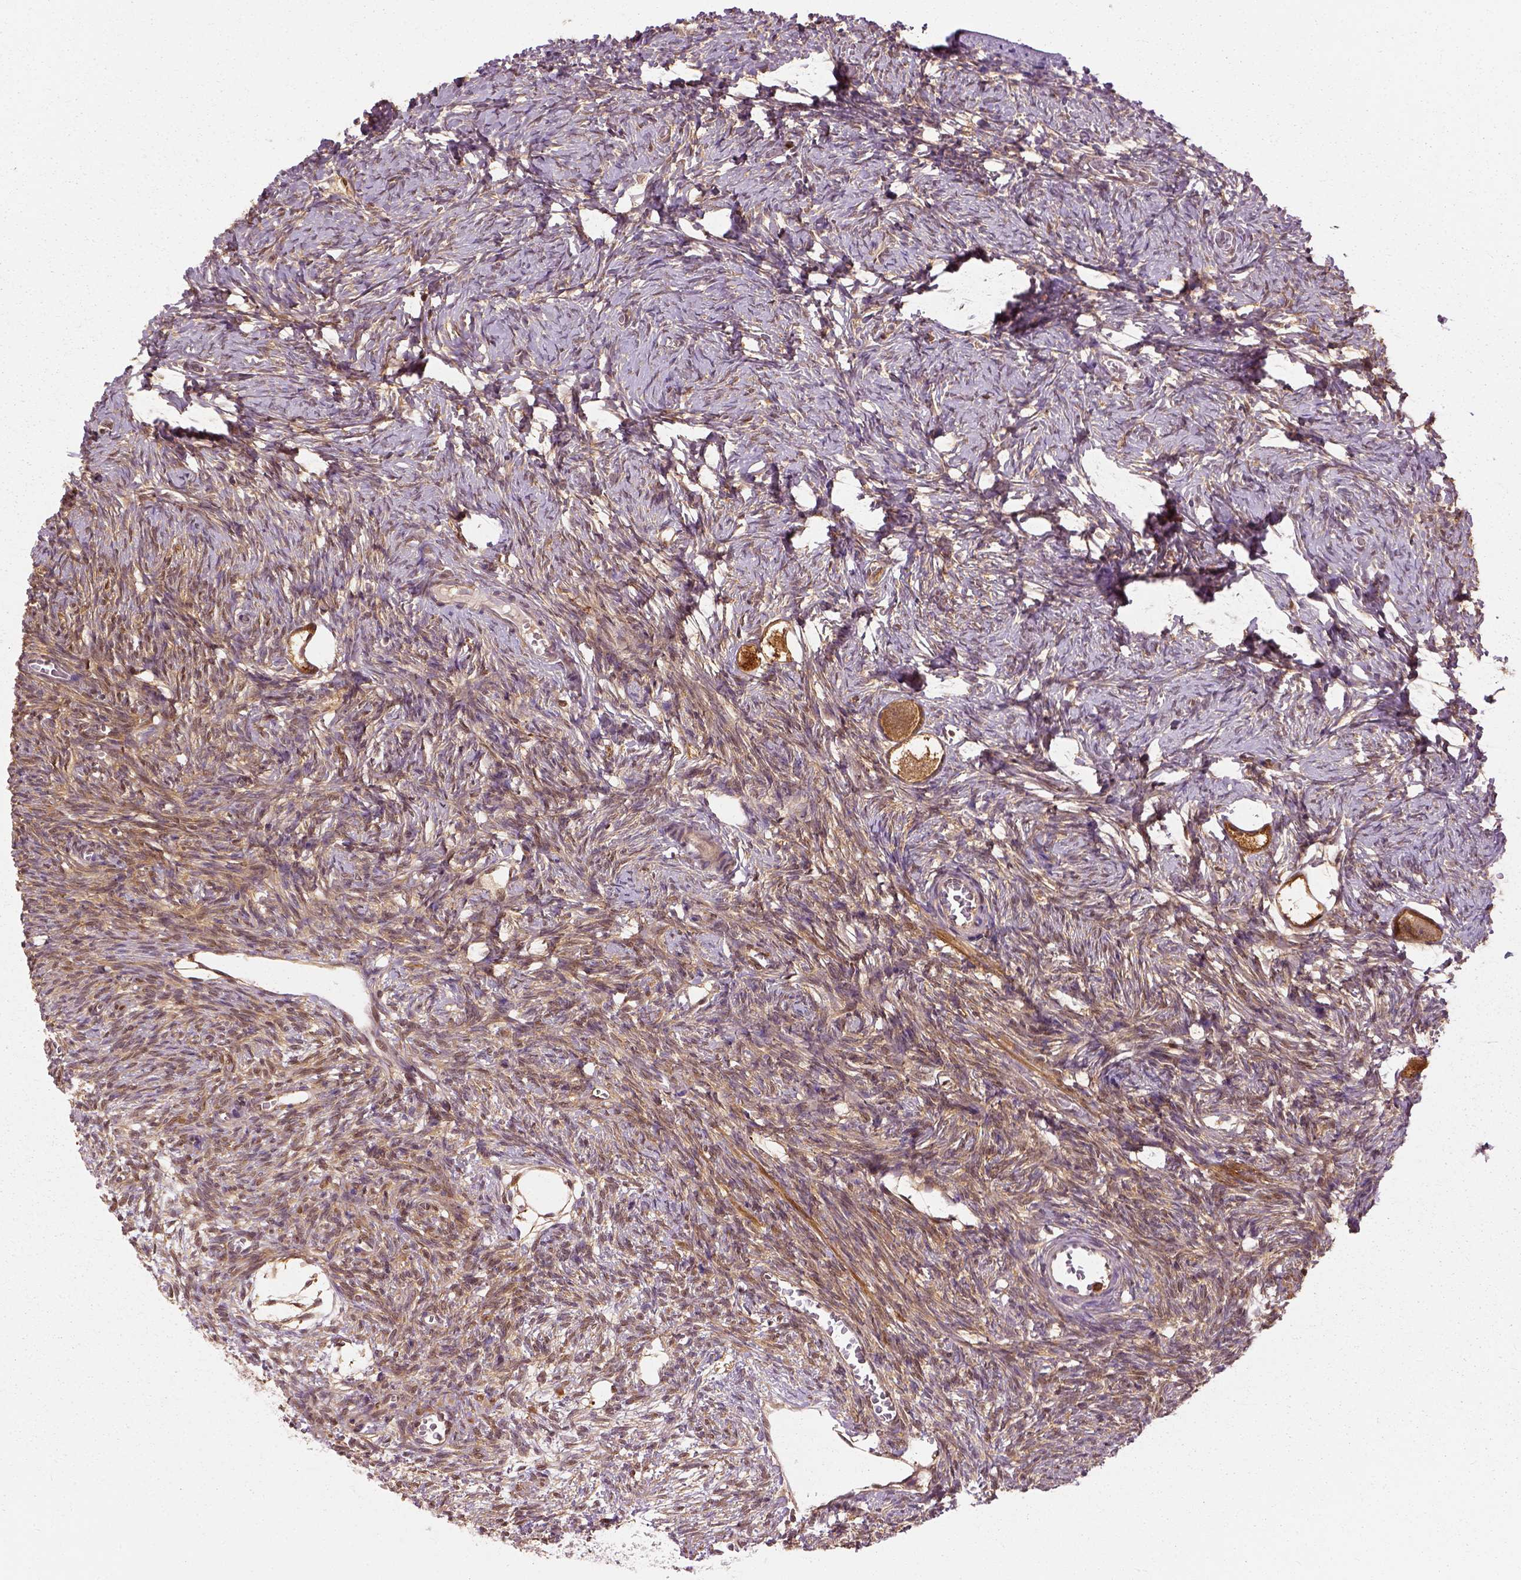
{"staining": {"intensity": "moderate", "quantity": ">75%", "location": "cytoplasmic/membranous"}, "tissue": "ovary", "cell_type": "Follicle cells", "image_type": "normal", "snomed": [{"axis": "morphology", "description": "Normal tissue, NOS"}, {"axis": "topography", "description": "Ovary"}], "caption": "Immunohistochemical staining of normal human ovary reveals moderate cytoplasmic/membranous protein positivity in approximately >75% of follicle cells. The protein is shown in brown color, while the nuclei are stained blue.", "gene": "GPI", "patient": {"sex": "female", "age": 27}}